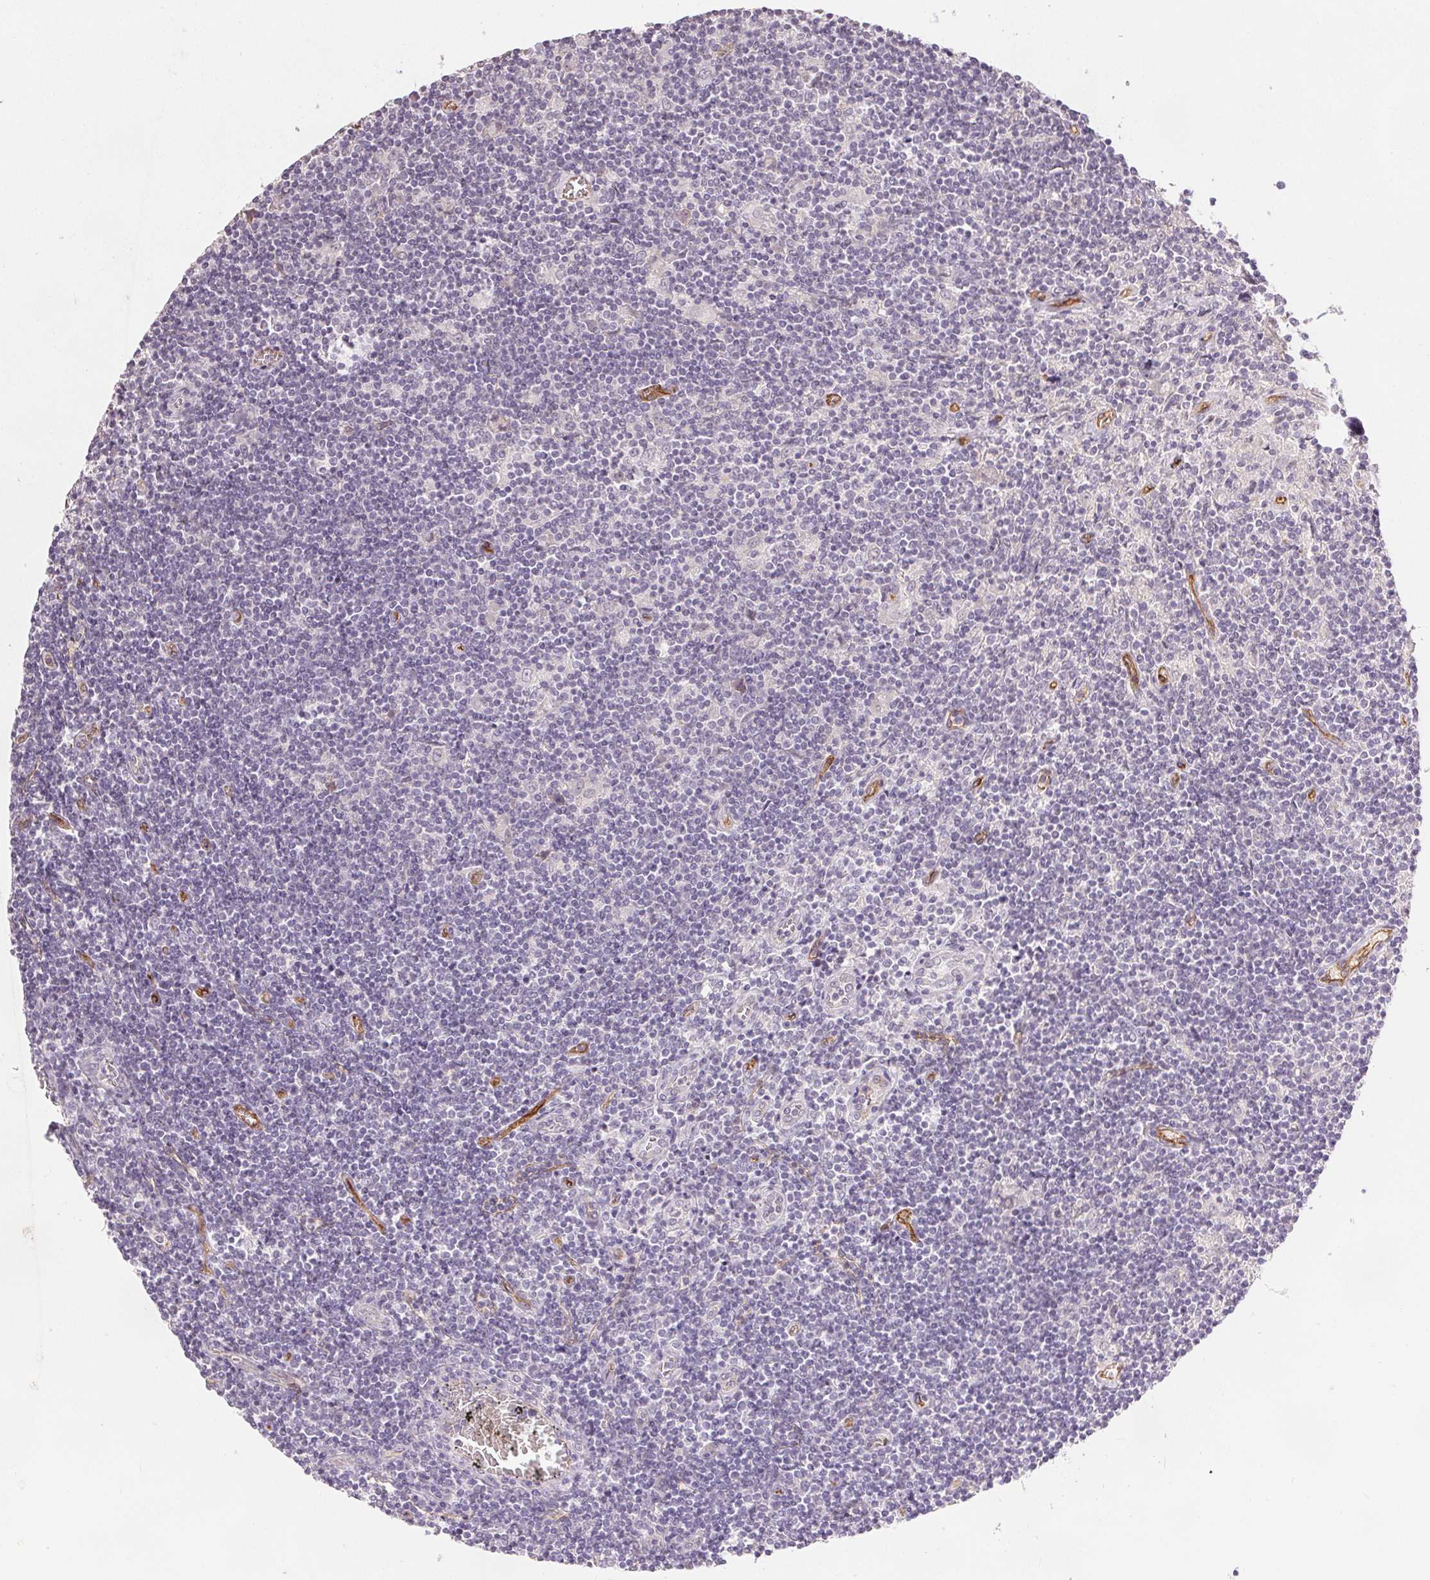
{"staining": {"intensity": "negative", "quantity": "none", "location": "none"}, "tissue": "lymphoma", "cell_type": "Tumor cells", "image_type": "cancer", "snomed": [{"axis": "morphology", "description": "Hodgkin's disease, NOS"}, {"axis": "topography", "description": "Lymph node"}], "caption": "Immunohistochemistry histopathology image of Hodgkin's disease stained for a protein (brown), which reveals no positivity in tumor cells. Nuclei are stained in blue.", "gene": "PODXL", "patient": {"sex": "male", "age": 40}}